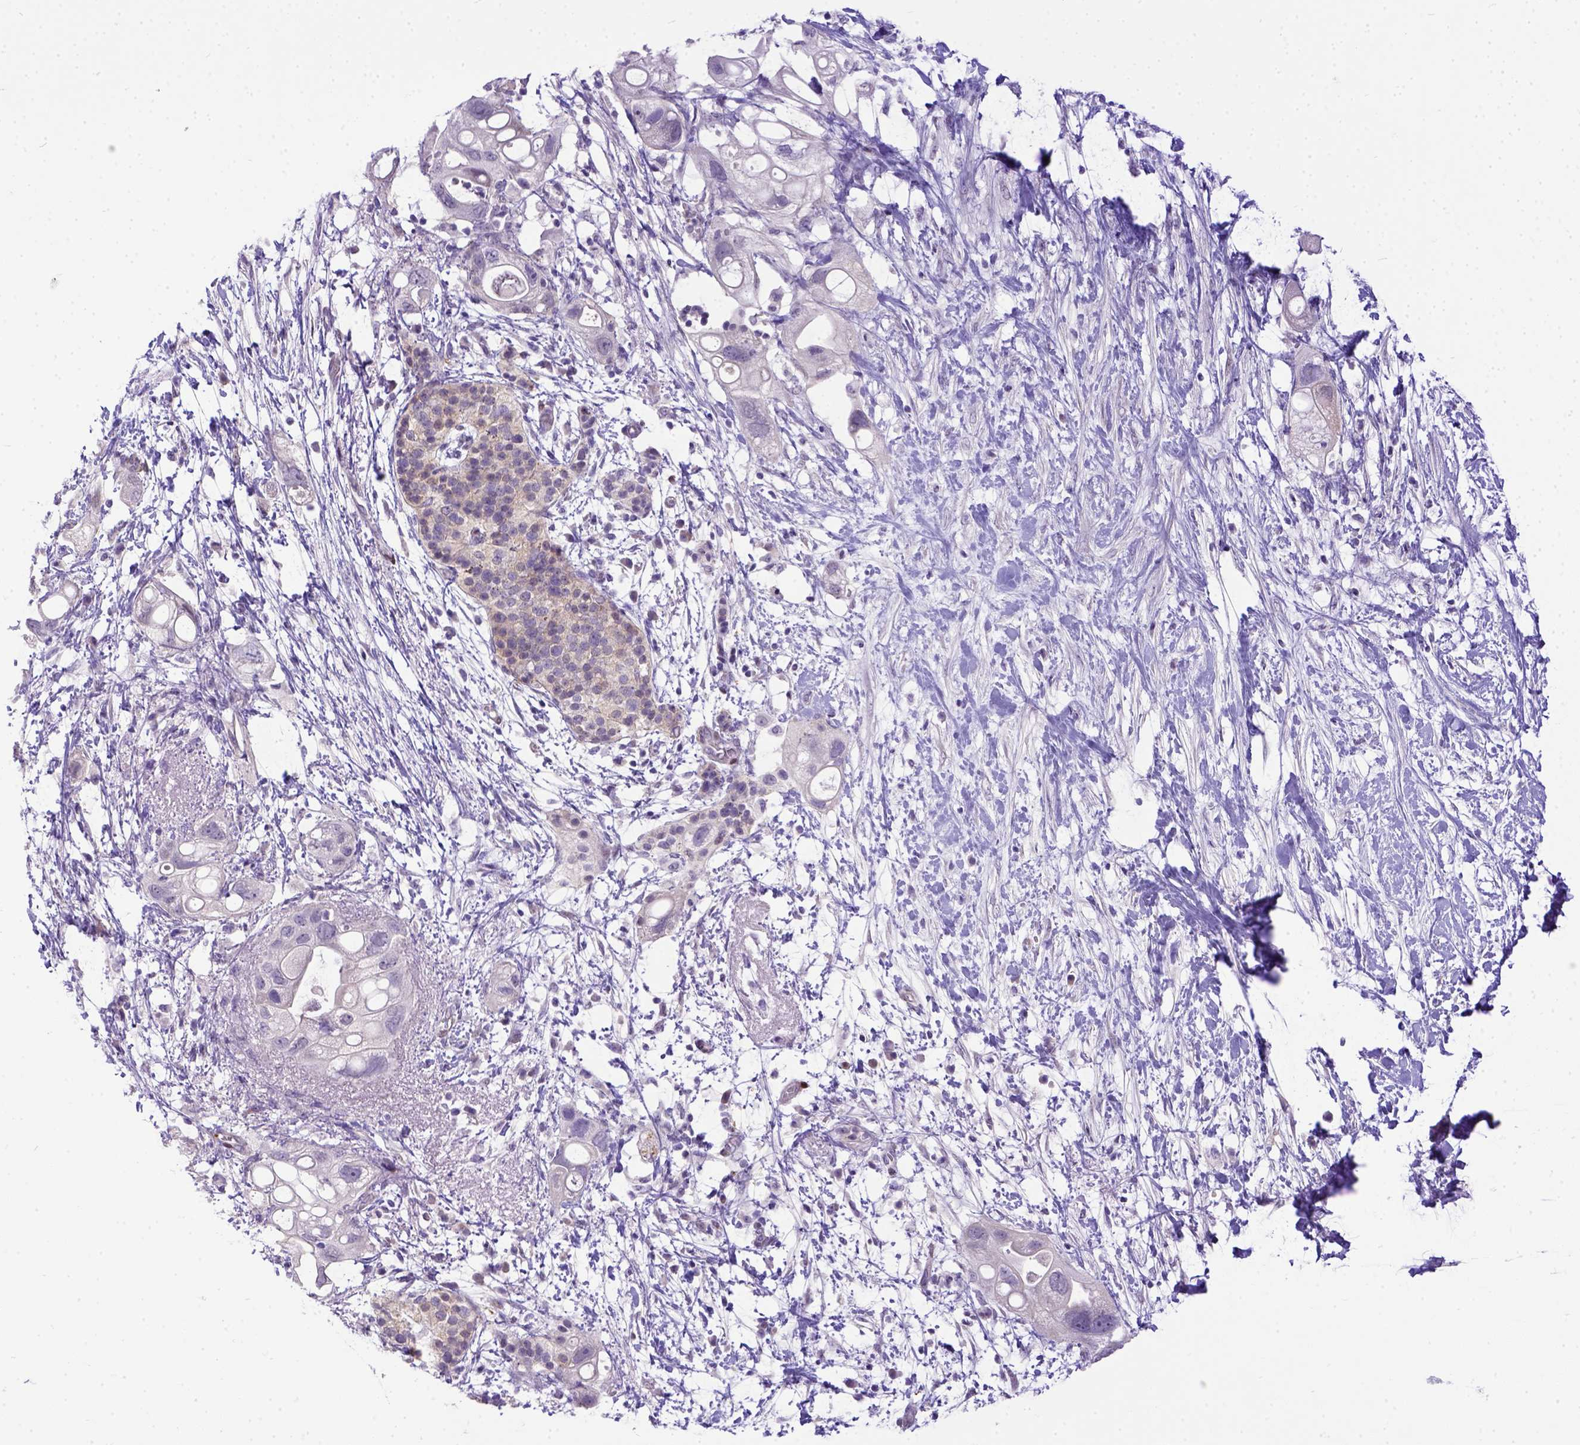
{"staining": {"intensity": "negative", "quantity": "none", "location": "none"}, "tissue": "pancreatic cancer", "cell_type": "Tumor cells", "image_type": "cancer", "snomed": [{"axis": "morphology", "description": "Adenocarcinoma, NOS"}, {"axis": "topography", "description": "Pancreas"}], "caption": "Image shows no significant protein expression in tumor cells of adenocarcinoma (pancreatic). (DAB (3,3'-diaminobenzidine) IHC visualized using brightfield microscopy, high magnification).", "gene": "BTN1A1", "patient": {"sex": "female", "age": 72}}